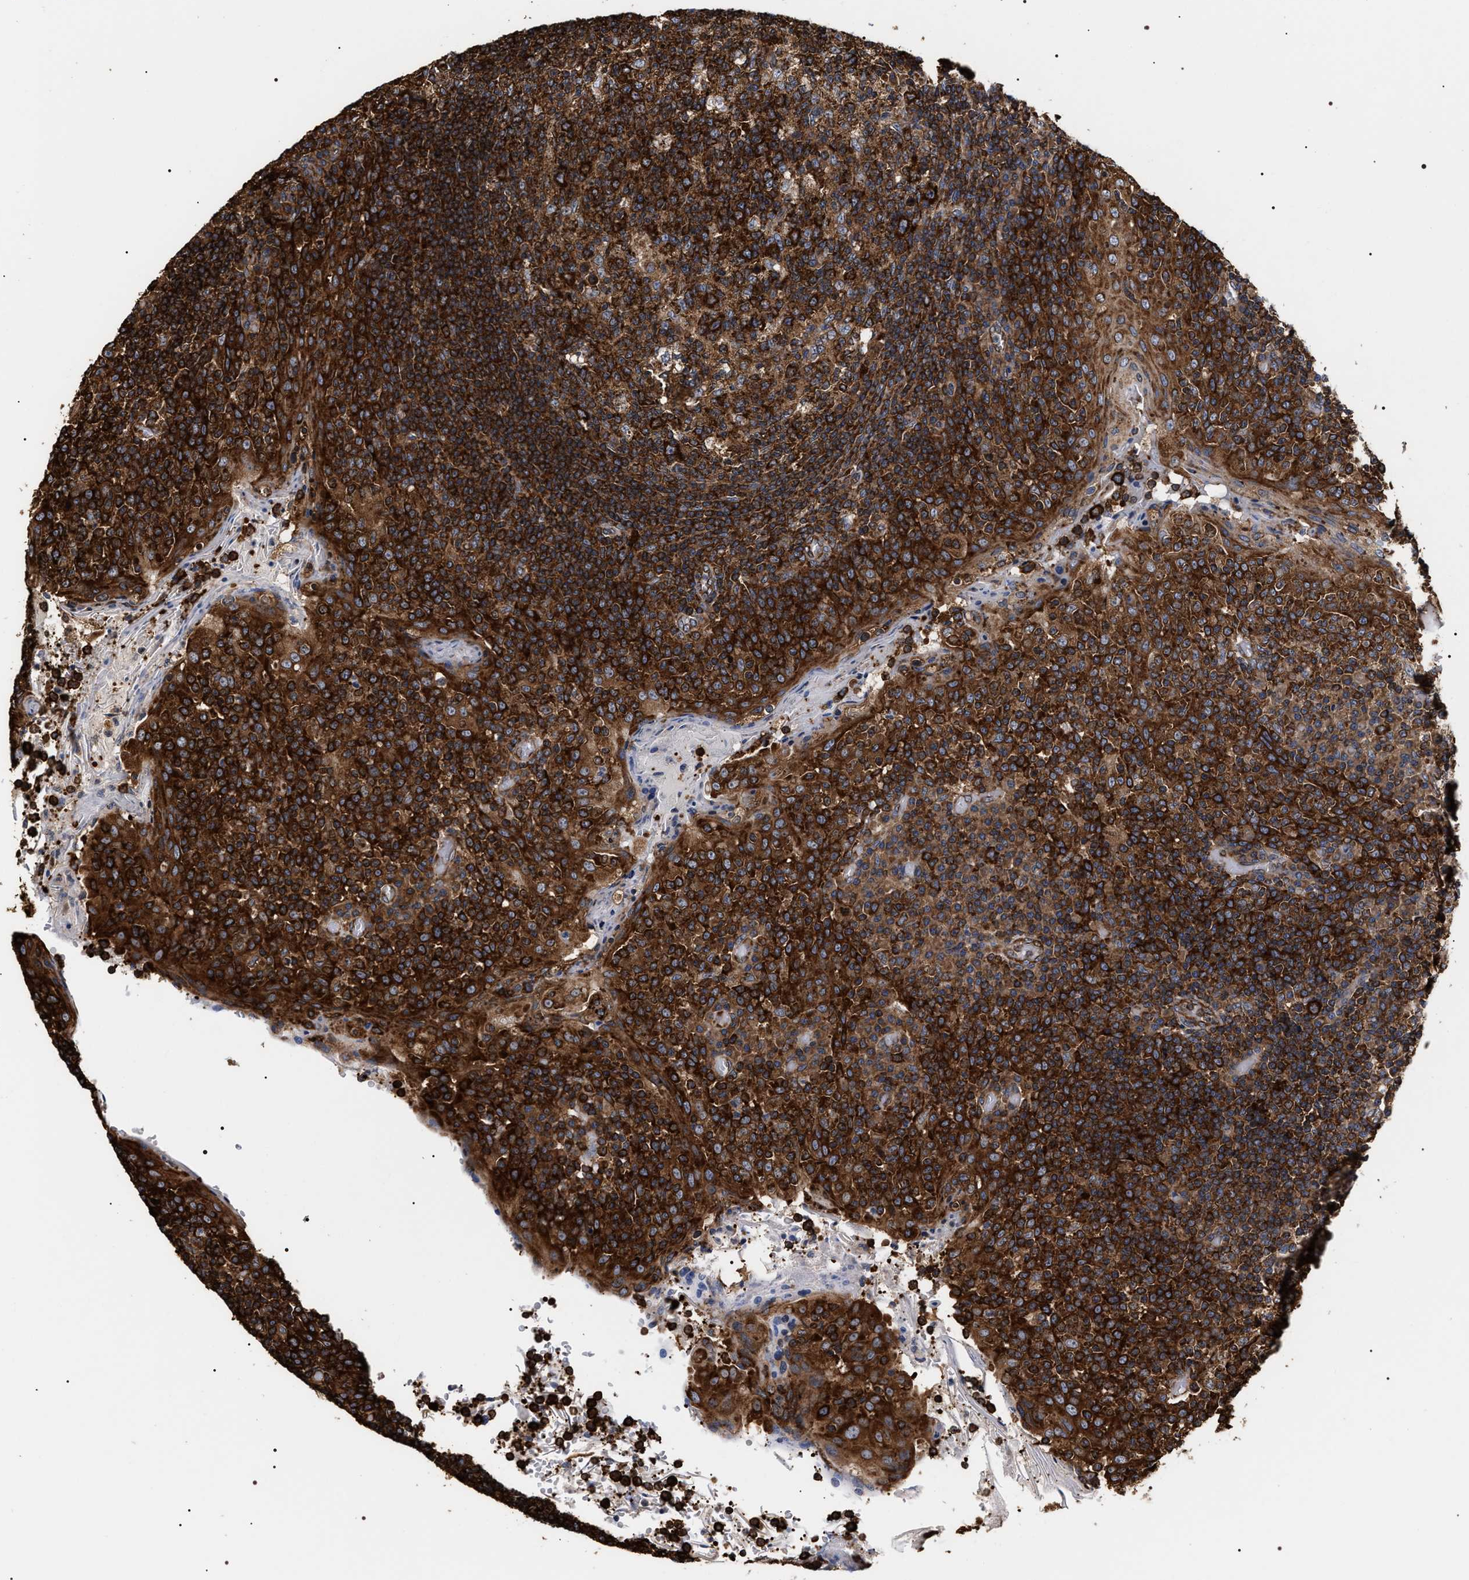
{"staining": {"intensity": "strong", "quantity": ">75%", "location": "cytoplasmic/membranous"}, "tissue": "tonsil", "cell_type": "Germinal center cells", "image_type": "normal", "snomed": [{"axis": "morphology", "description": "Normal tissue, NOS"}, {"axis": "topography", "description": "Tonsil"}], "caption": "About >75% of germinal center cells in benign tonsil exhibit strong cytoplasmic/membranous protein expression as visualized by brown immunohistochemical staining.", "gene": "SERBP1", "patient": {"sex": "female", "age": 19}}